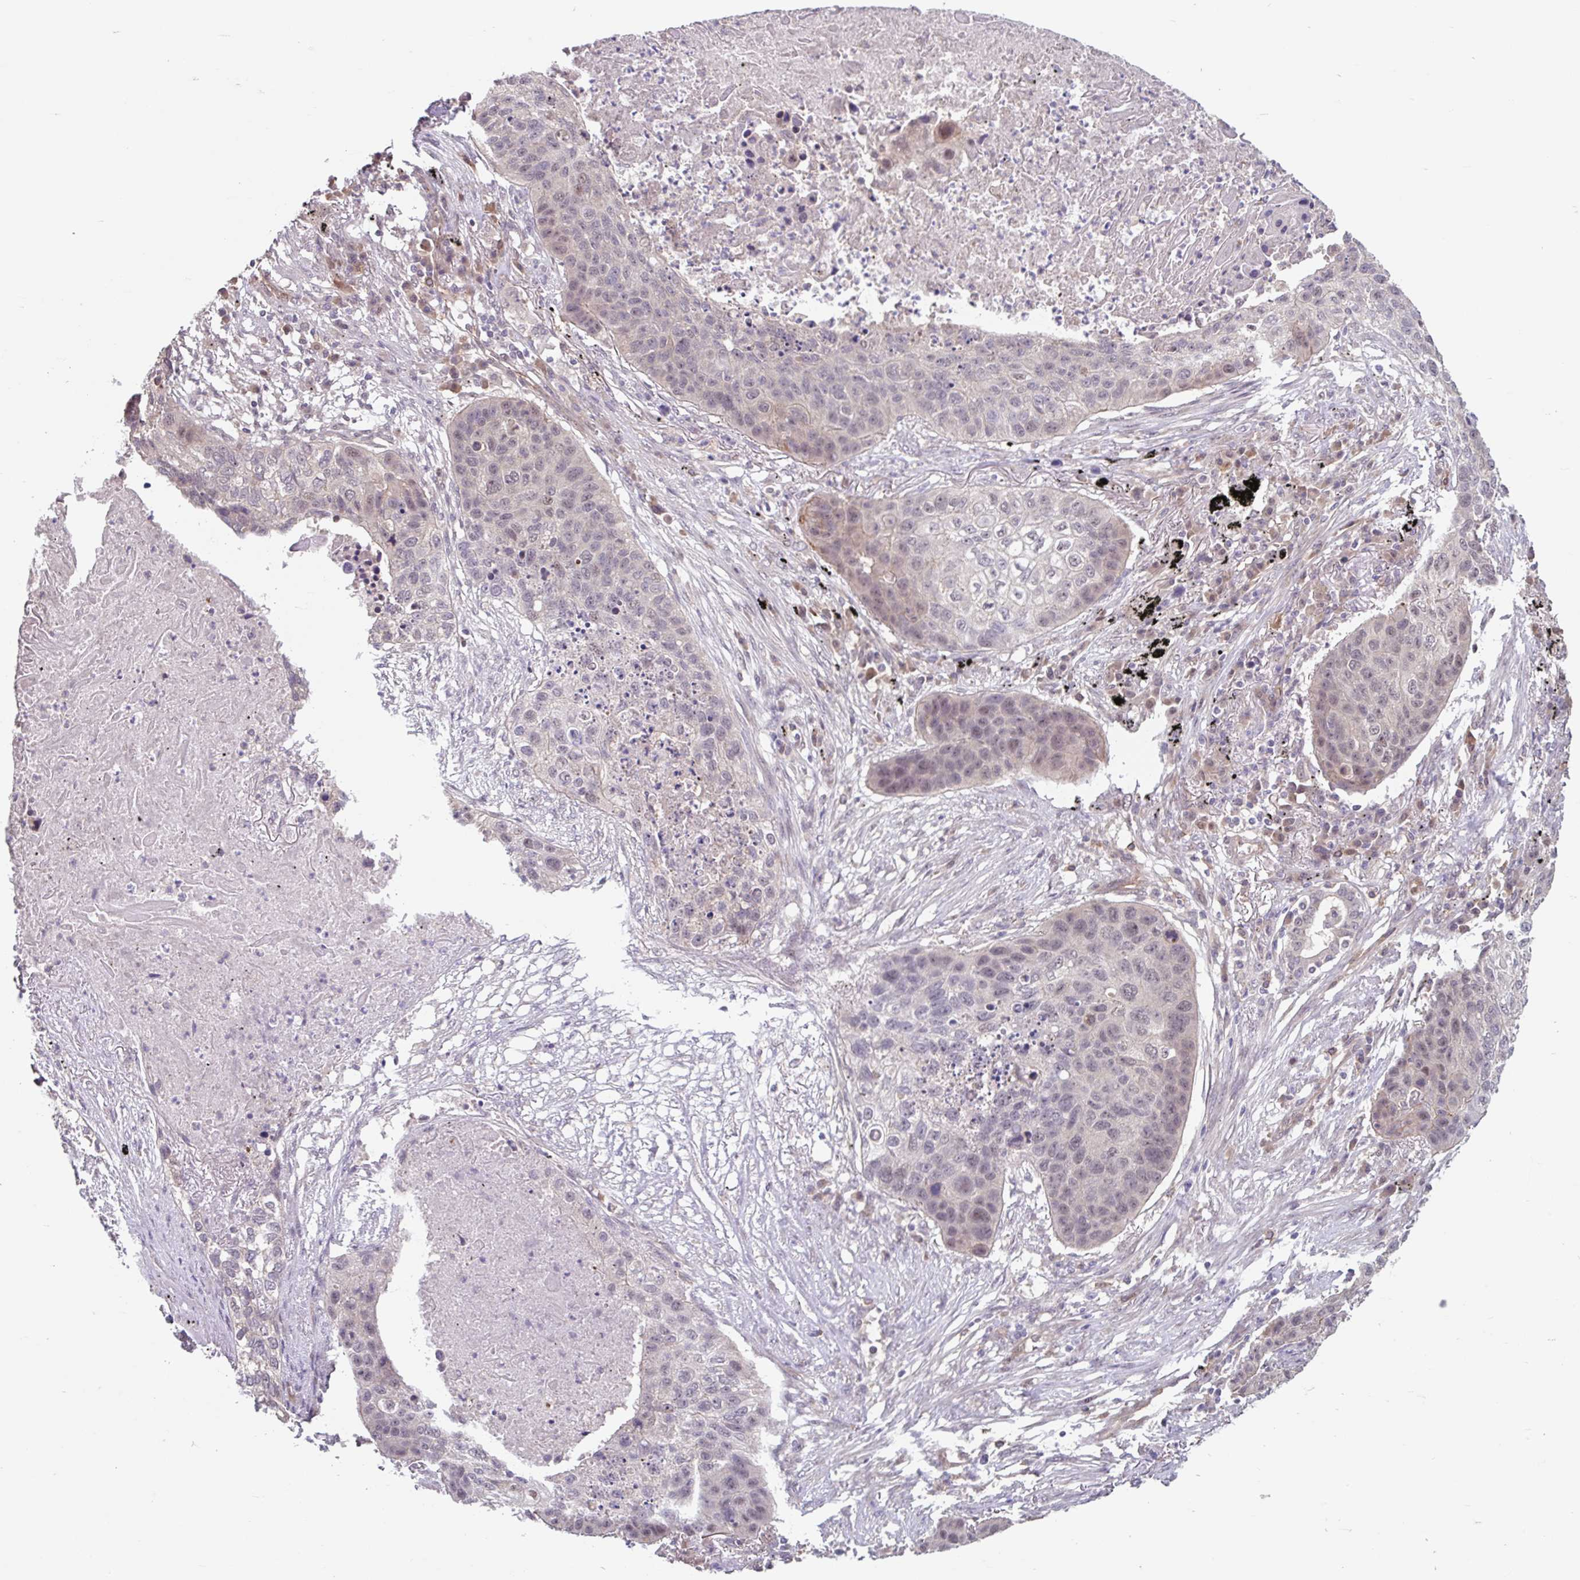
{"staining": {"intensity": "weak", "quantity": "<25%", "location": "nuclear"}, "tissue": "lung cancer", "cell_type": "Tumor cells", "image_type": "cancer", "snomed": [{"axis": "morphology", "description": "Squamous cell carcinoma, NOS"}, {"axis": "topography", "description": "Lung"}], "caption": "This histopathology image is of lung cancer (squamous cell carcinoma) stained with immunohistochemistry to label a protein in brown with the nuclei are counter-stained blue. There is no positivity in tumor cells.", "gene": "STYXL1", "patient": {"sex": "female", "age": 63}}